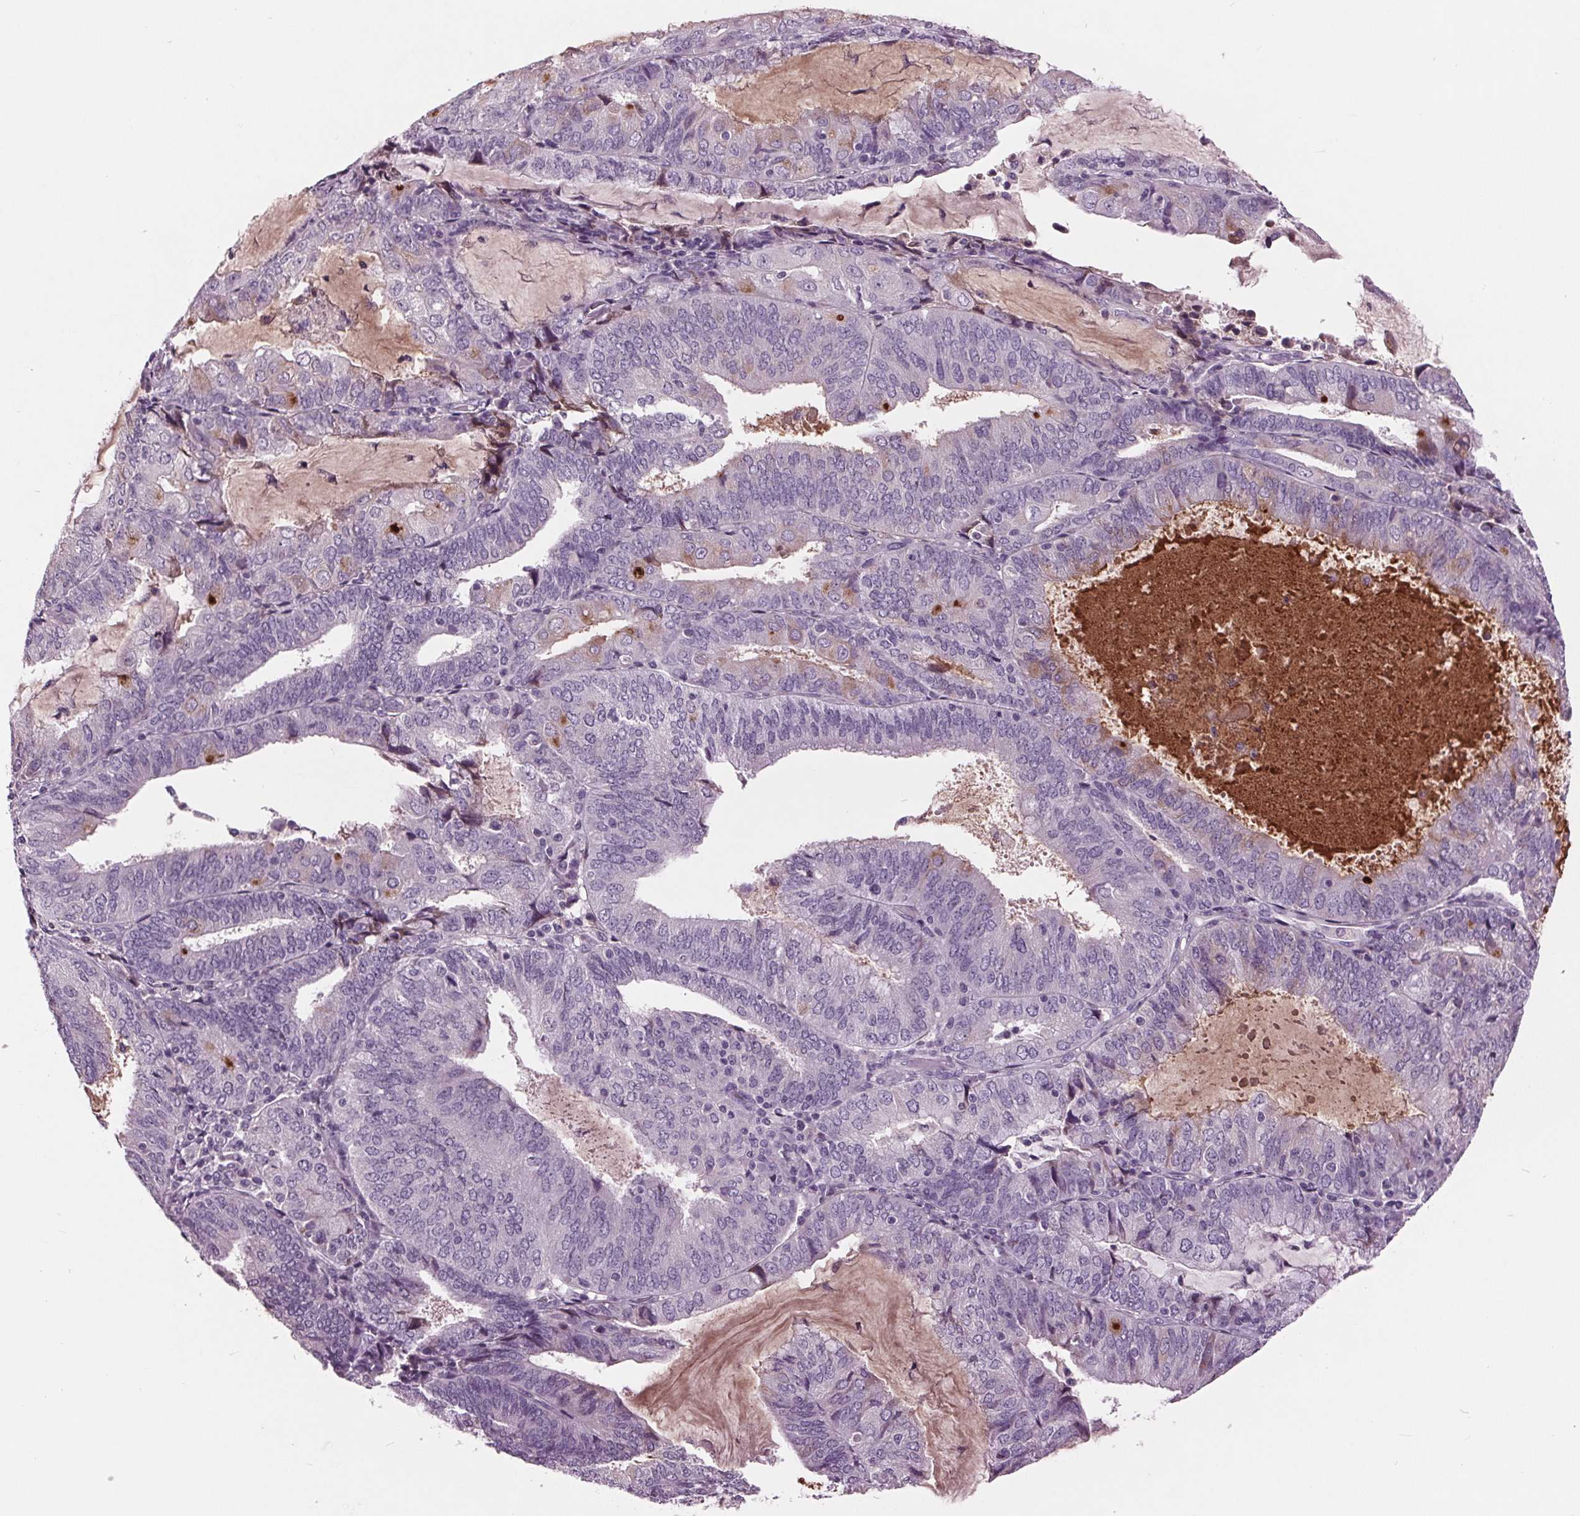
{"staining": {"intensity": "negative", "quantity": "none", "location": "none"}, "tissue": "endometrial cancer", "cell_type": "Tumor cells", "image_type": "cancer", "snomed": [{"axis": "morphology", "description": "Adenocarcinoma, NOS"}, {"axis": "topography", "description": "Endometrium"}], "caption": "Human endometrial cancer (adenocarcinoma) stained for a protein using immunohistochemistry (IHC) exhibits no expression in tumor cells.", "gene": "C6", "patient": {"sex": "female", "age": 81}}